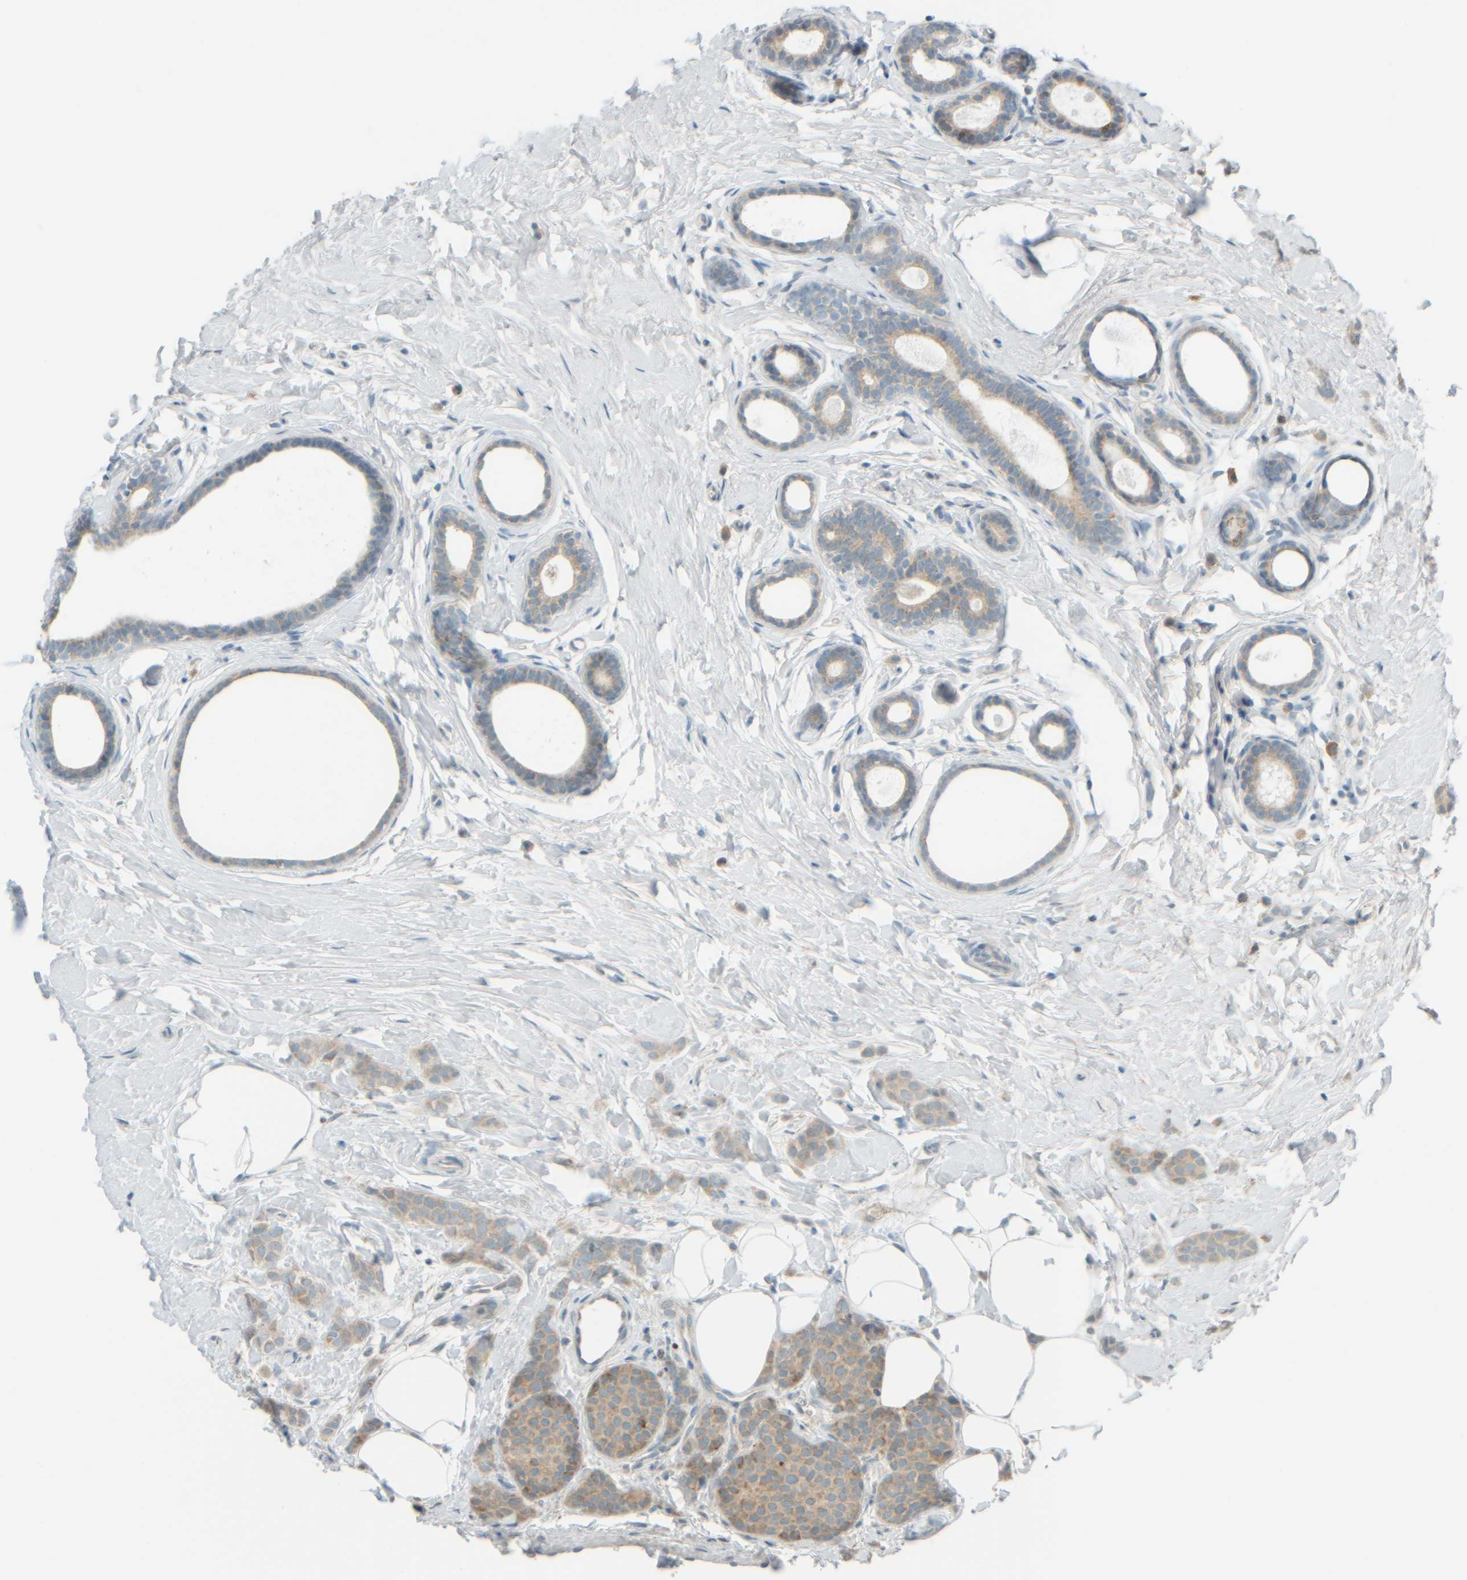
{"staining": {"intensity": "weak", "quantity": "25%-75%", "location": "cytoplasmic/membranous"}, "tissue": "breast cancer", "cell_type": "Tumor cells", "image_type": "cancer", "snomed": [{"axis": "morphology", "description": "Lobular carcinoma, in situ"}, {"axis": "morphology", "description": "Lobular carcinoma"}, {"axis": "topography", "description": "Breast"}], "caption": "A brown stain highlights weak cytoplasmic/membranous expression of a protein in human breast cancer (lobular carcinoma) tumor cells.", "gene": "PTGES3L-AARSD1", "patient": {"sex": "female", "age": 41}}